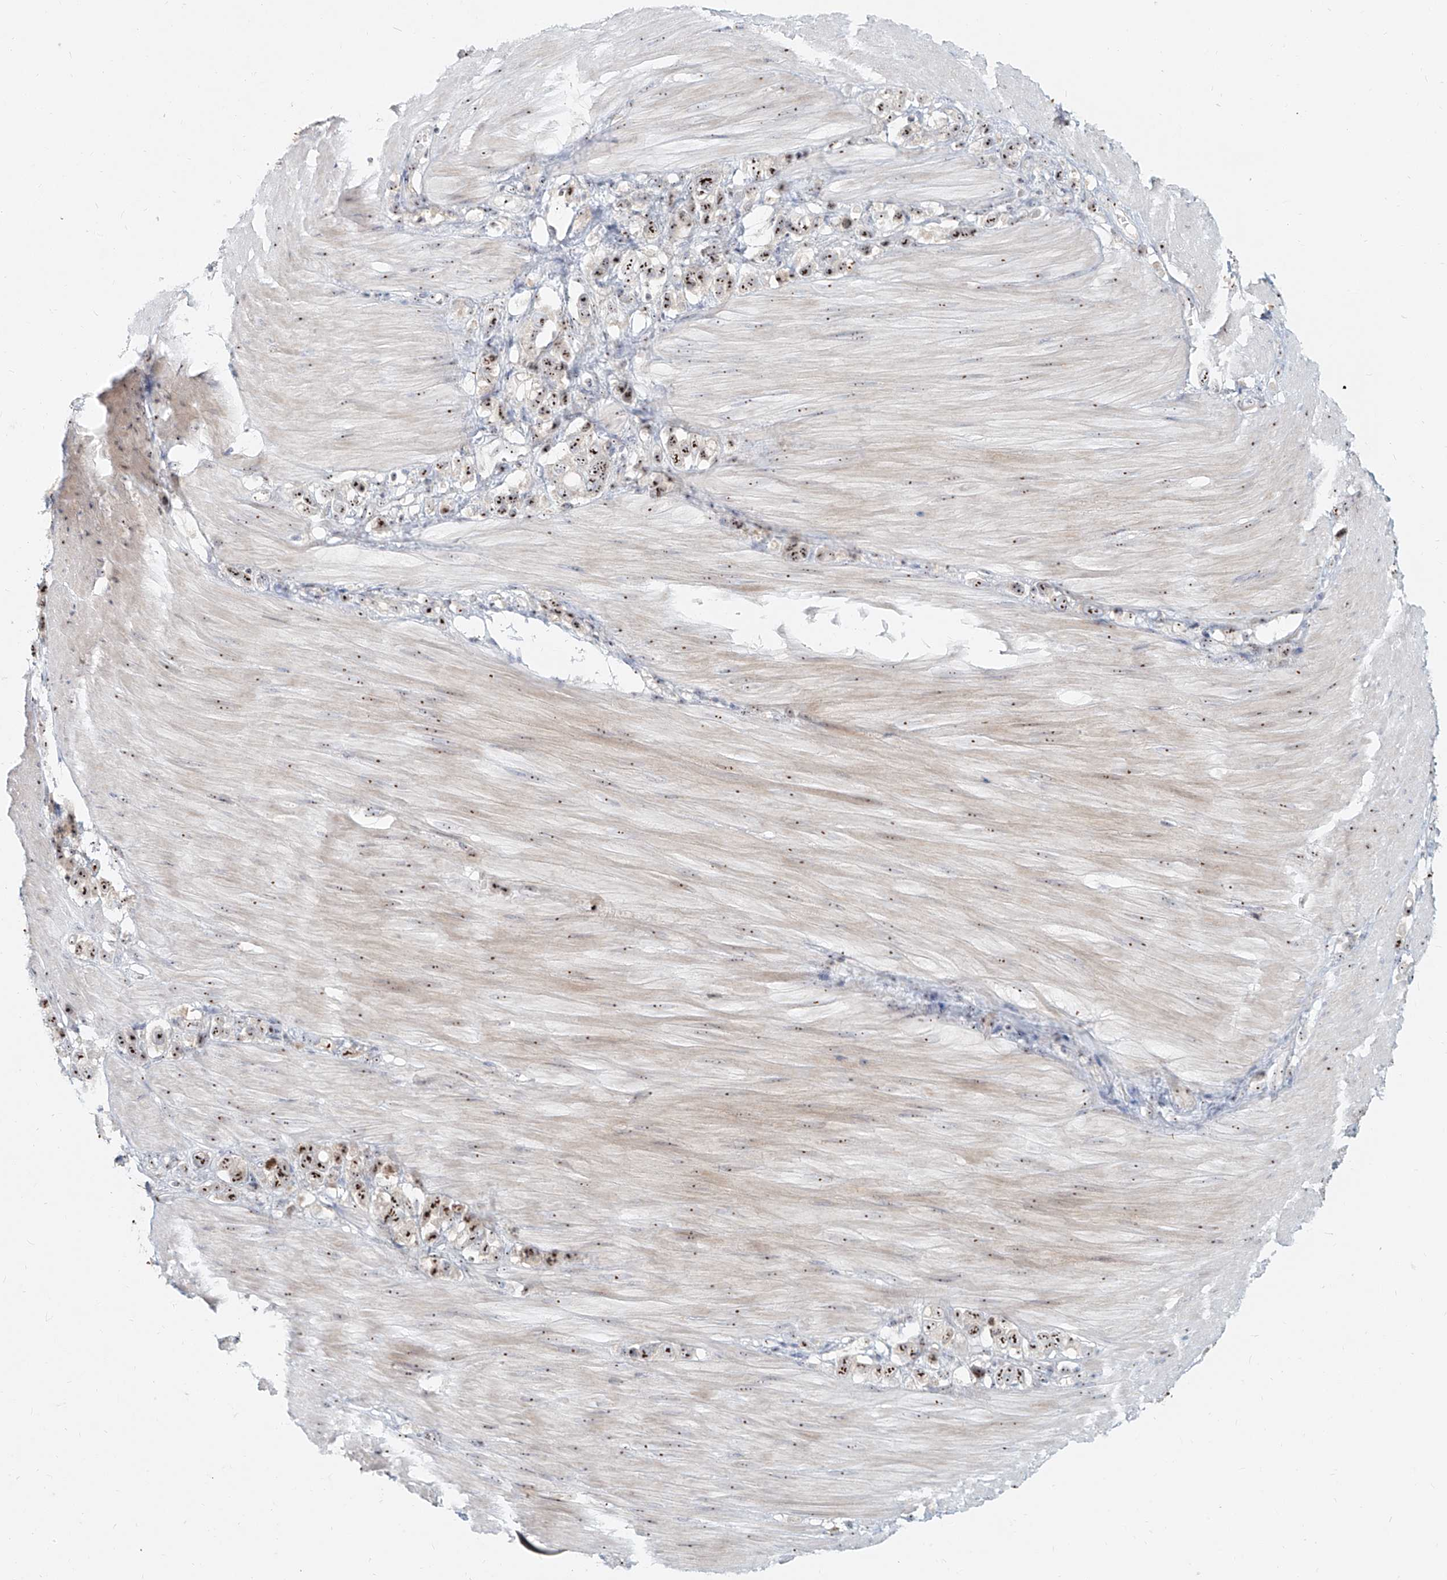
{"staining": {"intensity": "strong", "quantity": ">75%", "location": "nuclear"}, "tissue": "stomach cancer", "cell_type": "Tumor cells", "image_type": "cancer", "snomed": [{"axis": "morphology", "description": "Adenocarcinoma, NOS"}, {"axis": "topography", "description": "Stomach"}], "caption": "An immunohistochemistry (IHC) image of tumor tissue is shown. Protein staining in brown shows strong nuclear positivity in stomach cancer (adenocarcinoma) within tumor cells.", "gene": "BYSL", "patient": {"sex": "female", "age": 65}}